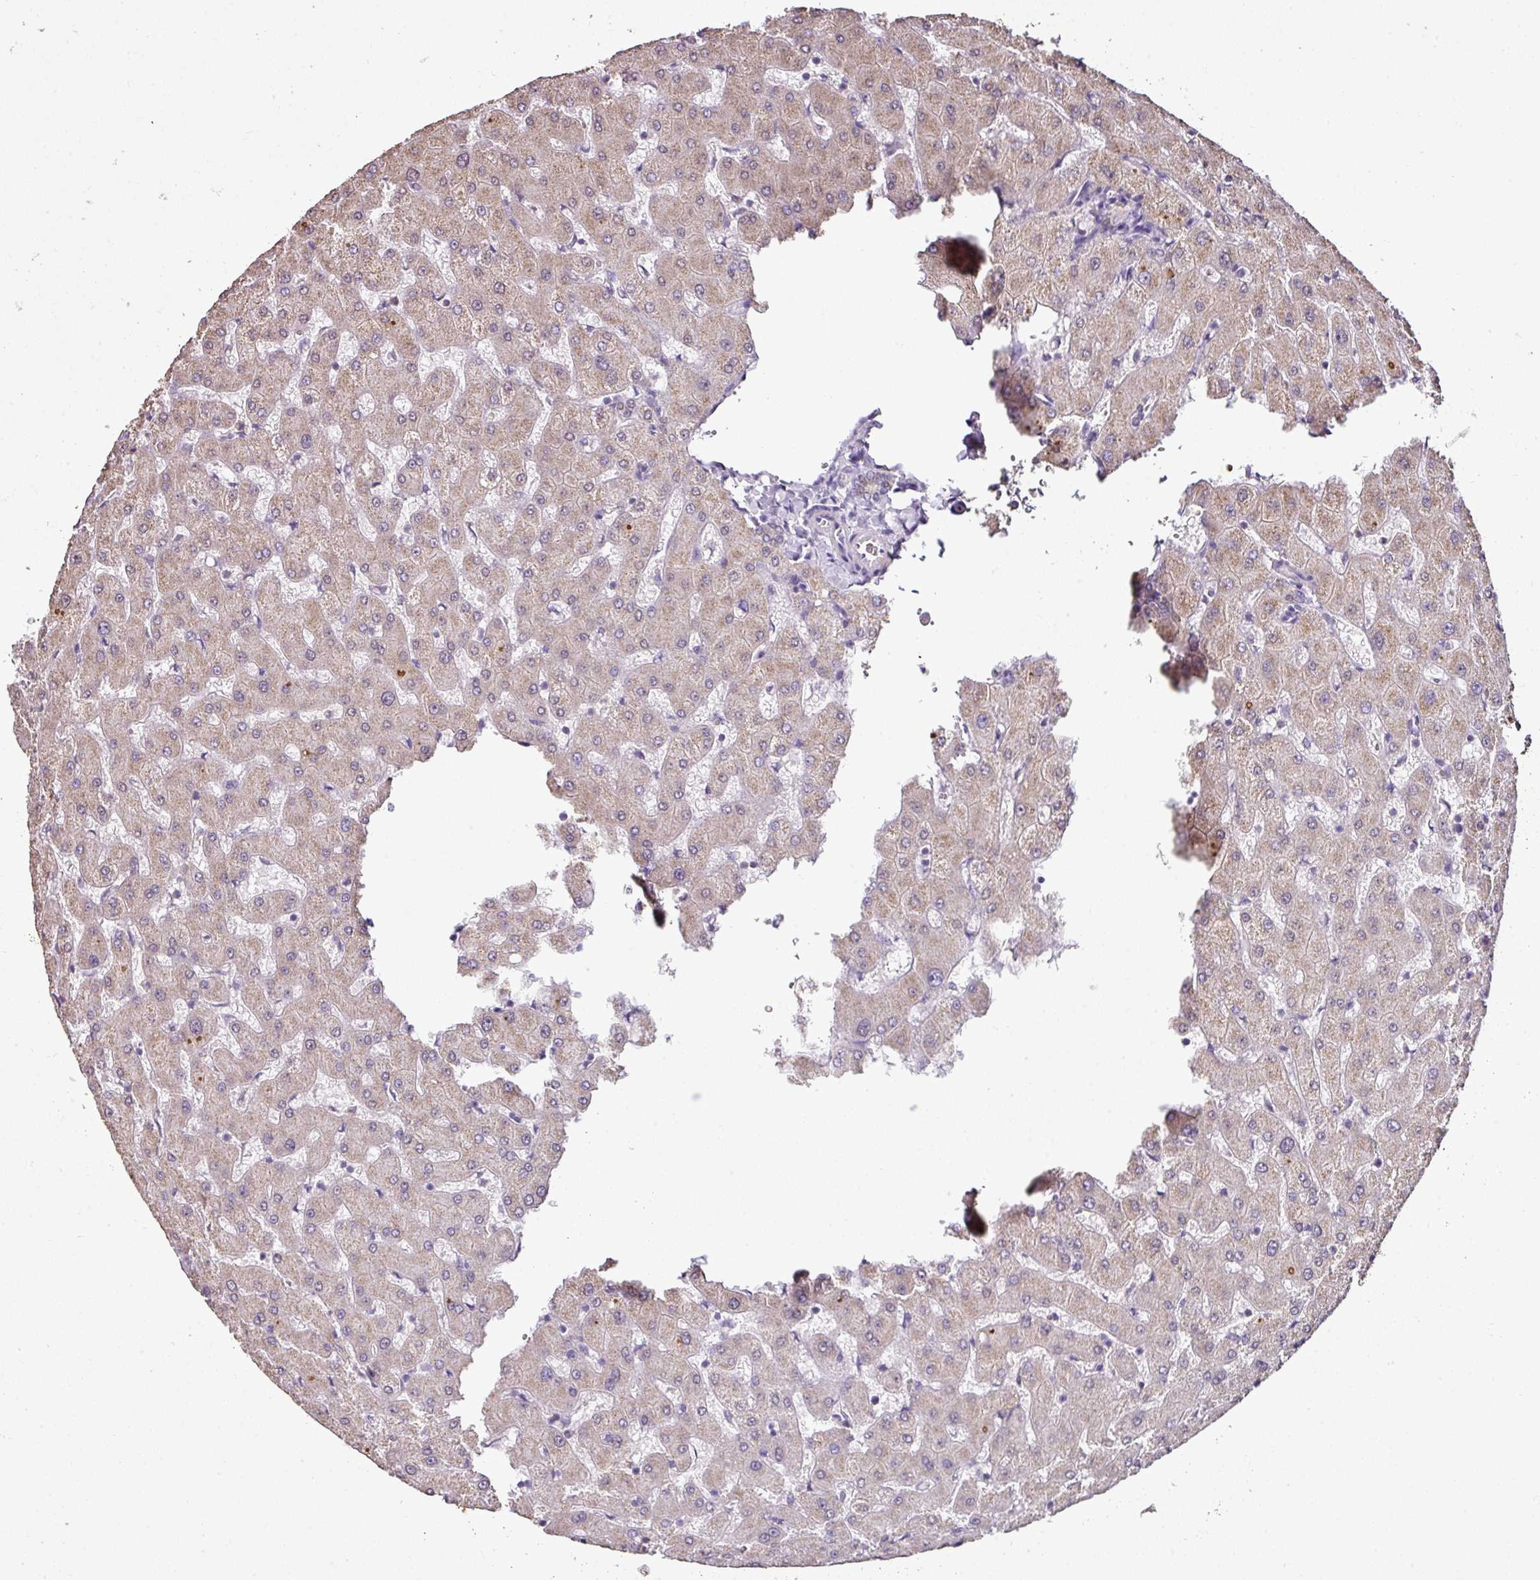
{"staining": {"intensity": "weak", "quantity": "<25%", "location": "cytoplasmic/membranous"}, "tissue": "liver", "cell_type": "Cholangiocytes", "image_type": "normal", "snomed": [{"axis": "morphology", "description": "Normal tissue, NOS"}, {"axis": "topography", "description": "Liver"}], "caption": "Immunohistochemical staining of normal liver exhibits no significant staining in cholangiocytes. The staining was performed using DAB to visualize the protein expression in brown, while the nuclei were stained in blue with hematoxylin (Magnification: 20x).", "gene": "JPH2", "patient": {"sex": "female", "age": 63}}